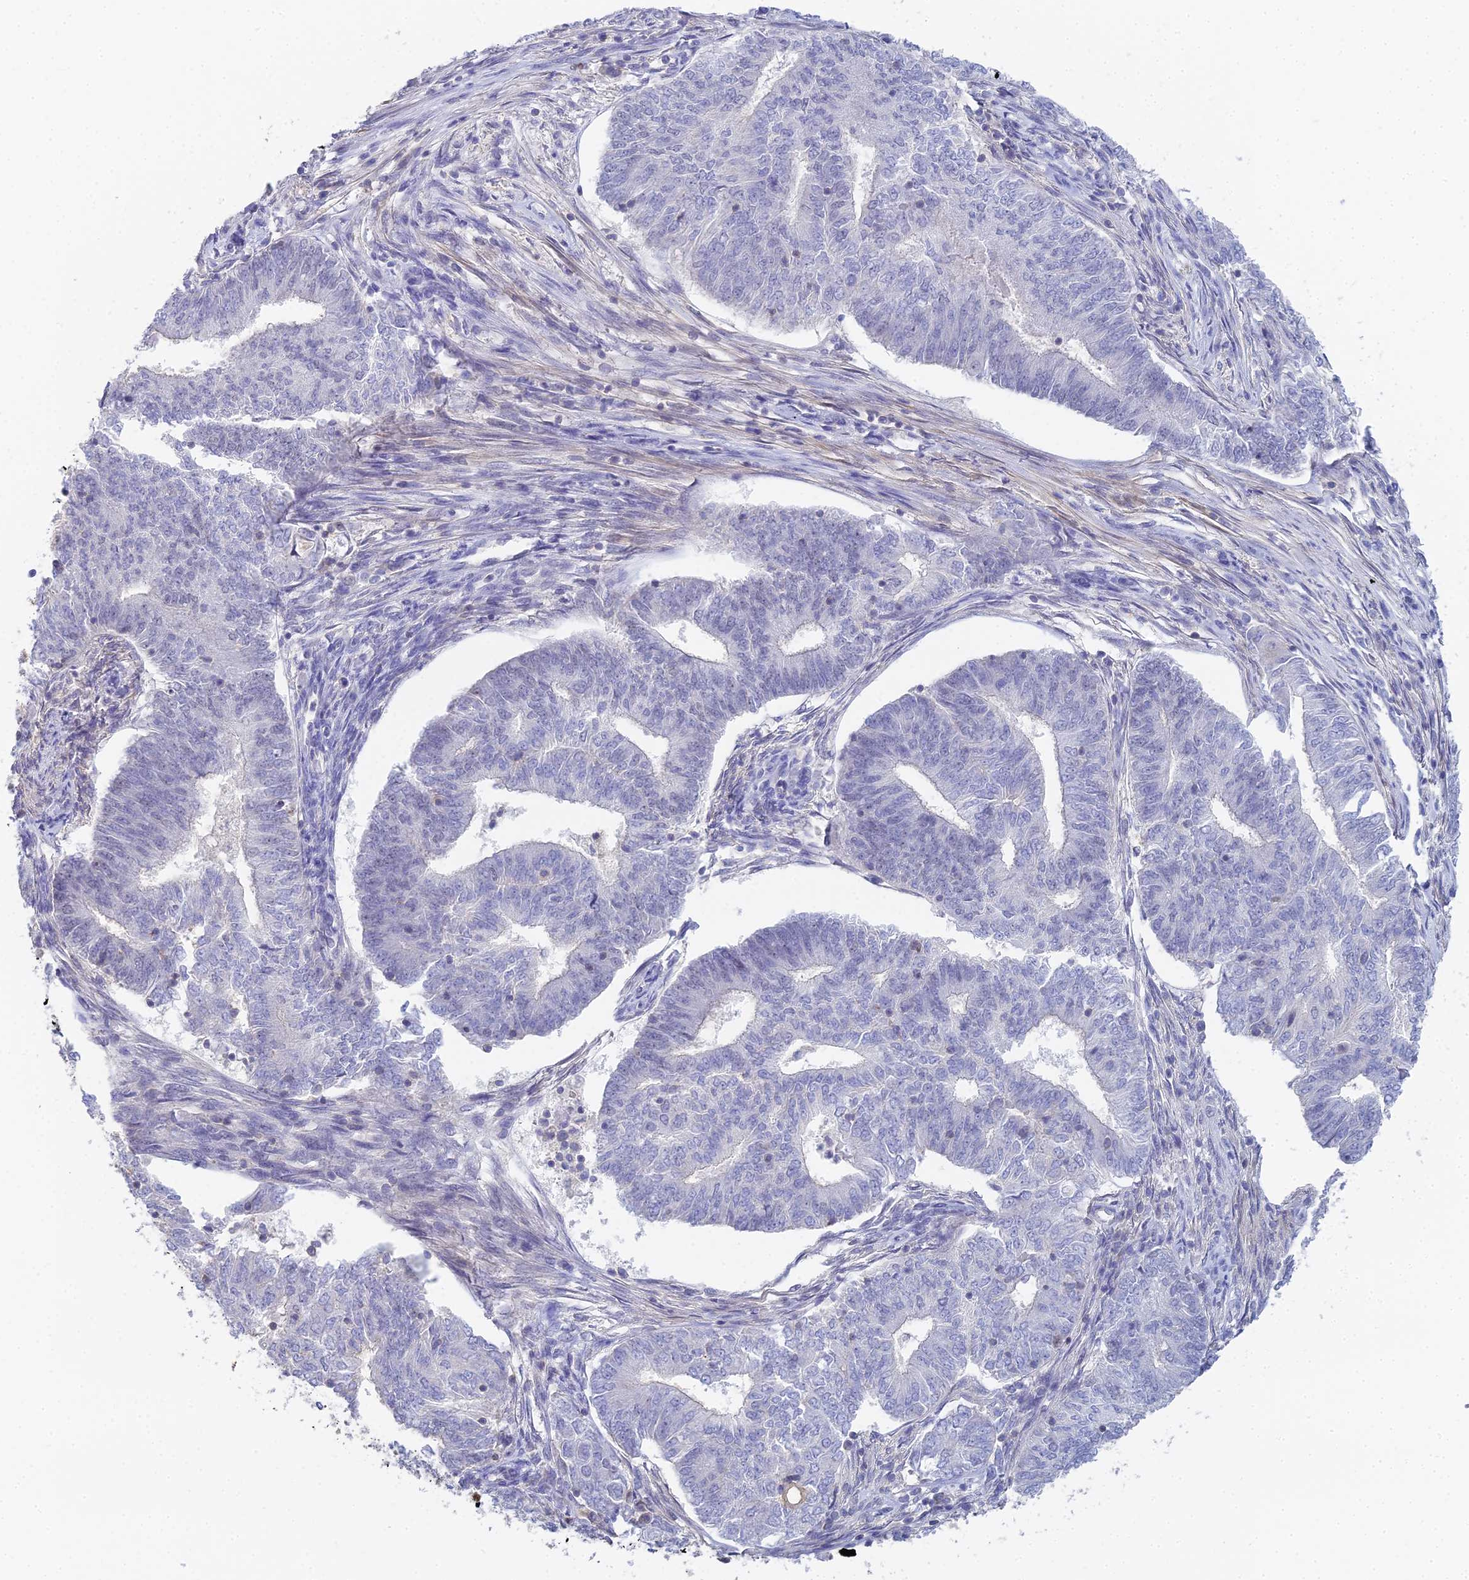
{"staining": {"intensity": "negative", "quantity": "none", "location": "none"}, "tissue": "endometrial cancer", "cell_type": "Tumor cells", "image_type": "cancer", "snomed": [{"axis": "morphology", "description": "Adenocarcinoma, NOS"}, {"axis": "topography", "description": "Endometrium"}], "caption": "A high-resolution image shows immunohistochemistry staining of endometrial cancer, which reveals no significant positivity in tumor cells.", "gene": "MCM2", "patient": {"sex": "female", "age": 62}}